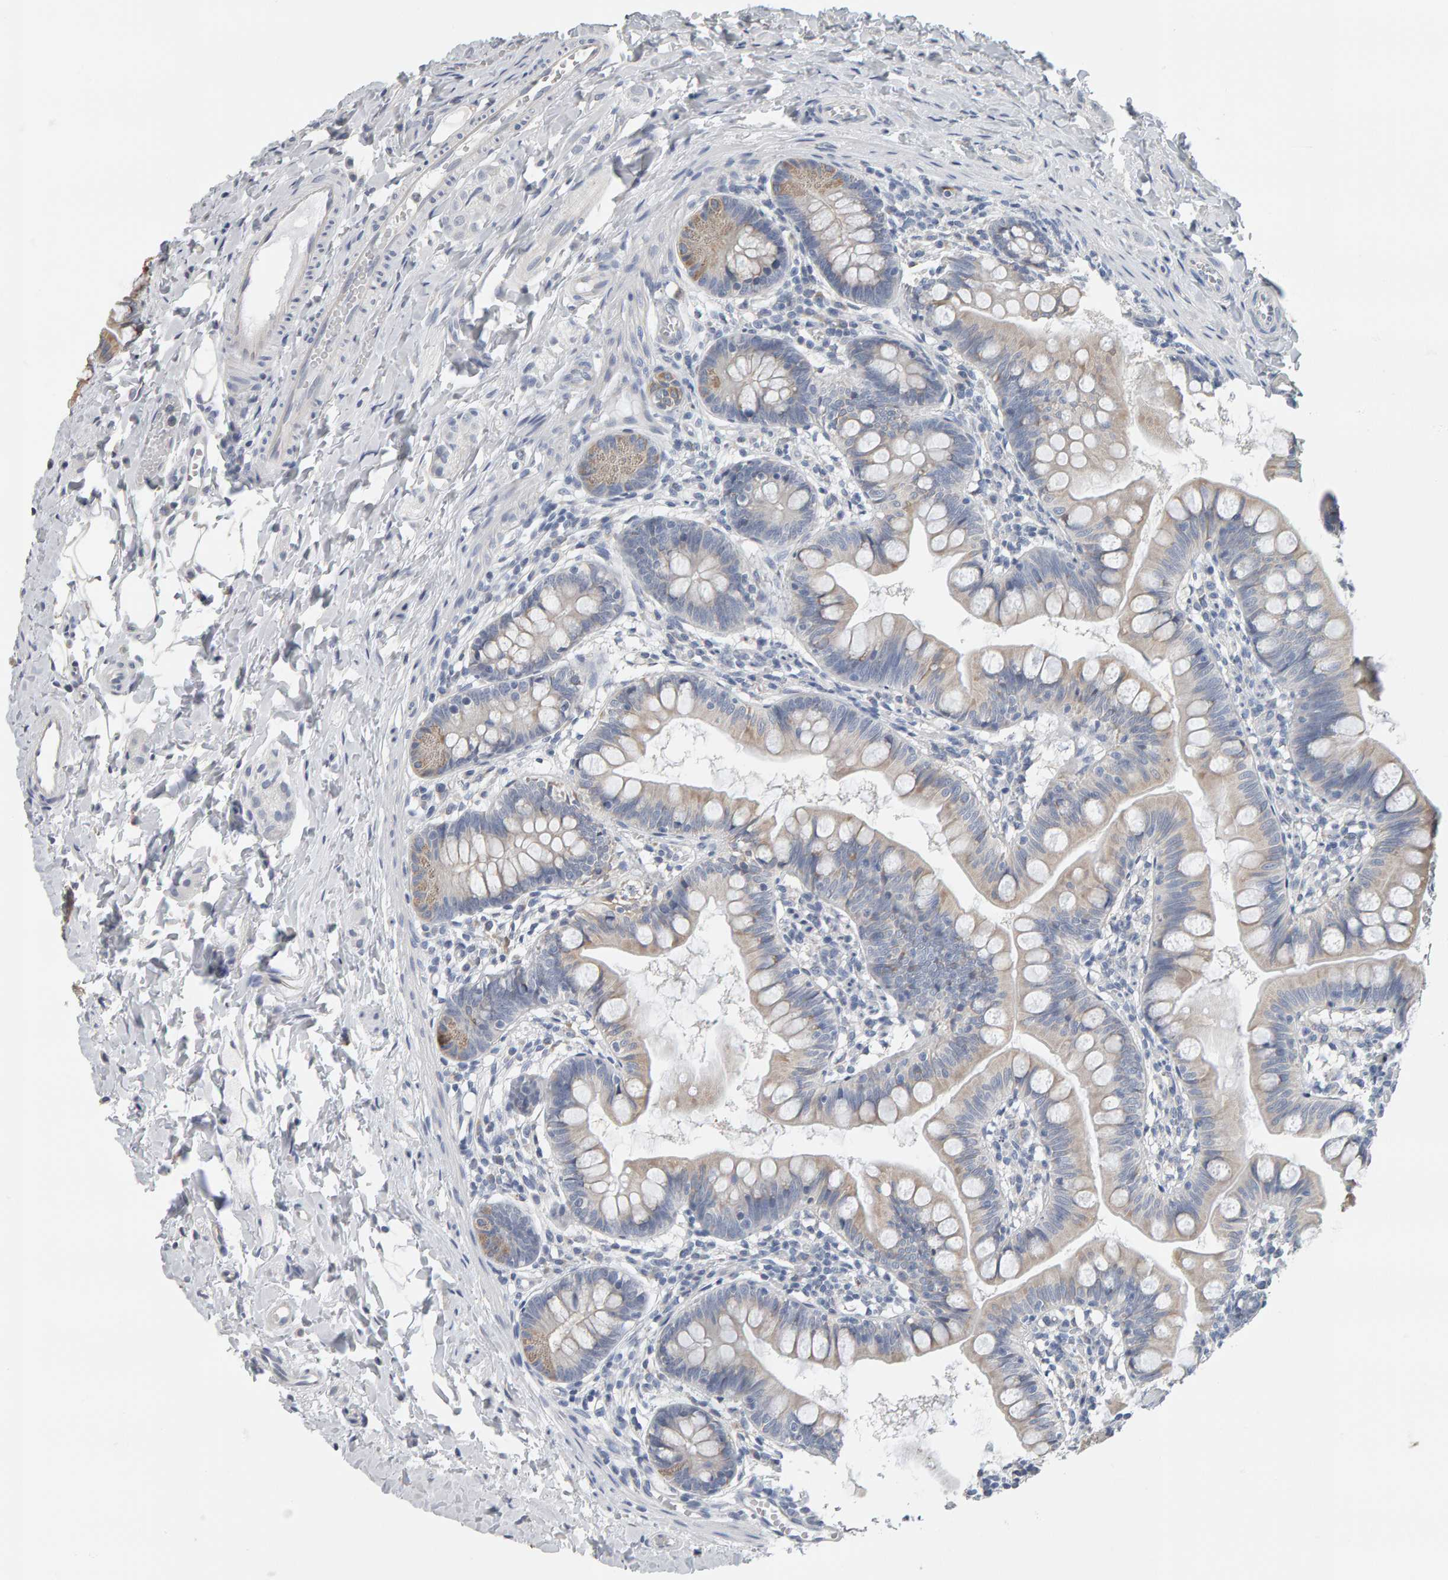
{"staining": {"intensity": "moderate", "quantity": "<25%", "location": "cytoplasmic/membranous"}, "tissue": "small intestine", "cell_type": "Glandular cells", "image_type": "normal", "snomed": [{"axis": "morphology", "description": "Normal tissue, NOS"}, {"axis": "topography", "description": "Small intestine"}], "caption": "Unremarkable small intestine reveals moderate cytoplasmic/membranous positivity in about <25% of glandular cells (DAB = brown stain, brightfield microscopy at high magnification)..", "gene": "ADHFE1", "patient": {"sex": "male", "age": 7}}